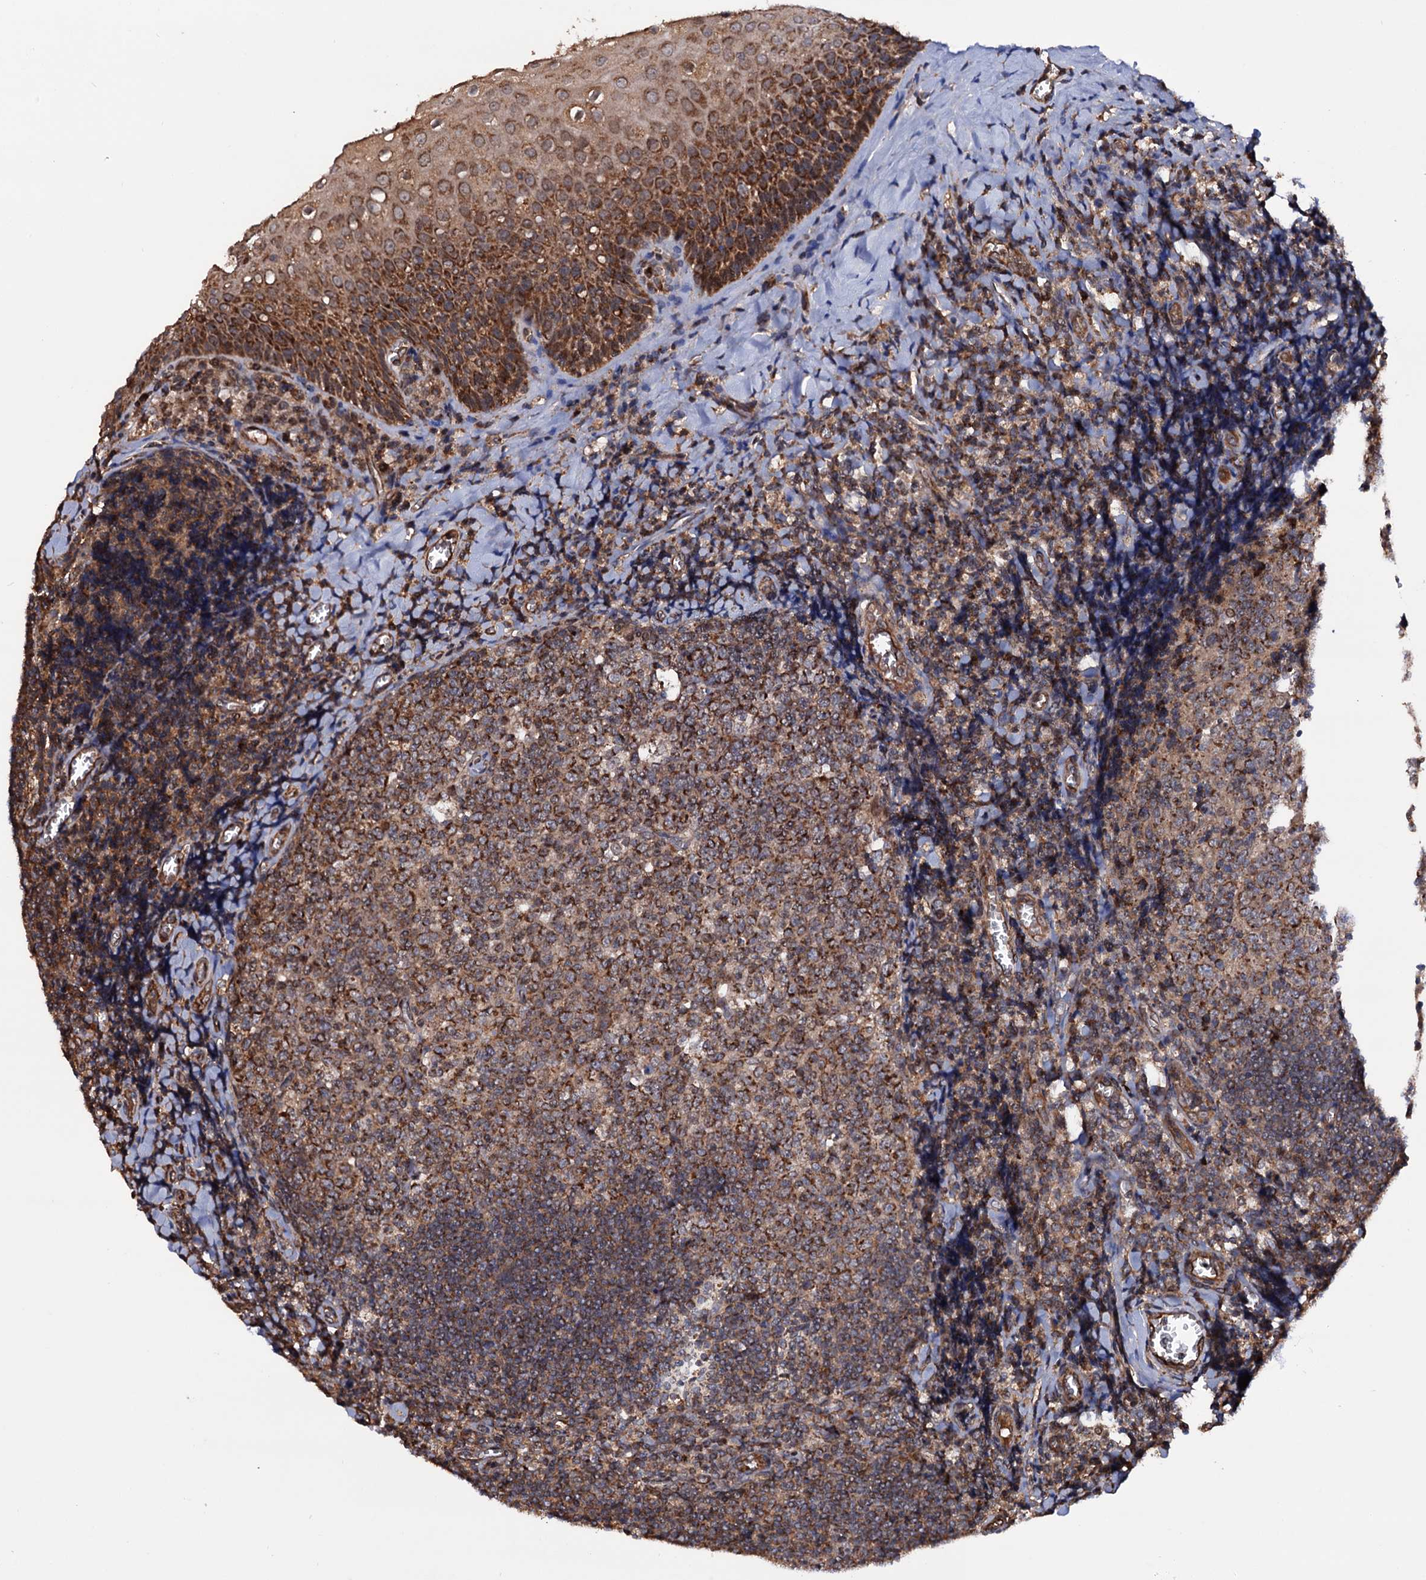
{"staining": {"intensity": "strong", "quantity": ">75%", "location": "cytoplasmic/membranous"}, "tissue": "tonsil", "cell_type": "Germinal center cells", "image_type": "normal", "snomed": [{"axis": "morphology", "description": "Normal tissue, NOS"}, {"axis": "topography", "description": "Tonsil"}], "caption": "Immunohistochemical staining of unremarkable tonsil demonstrates >75% levels of strong cytoplasmic/membranous protein staining in about >75% of germinal center cells. The staining is performed using DAB (3,3'-diaminobenzidine) brown chromogen to label protein expression. The nuclei are counter-stained blue using hematoxylin.", "gene": "MRPL42", "patient": {"sex": "male", "age": 27}}